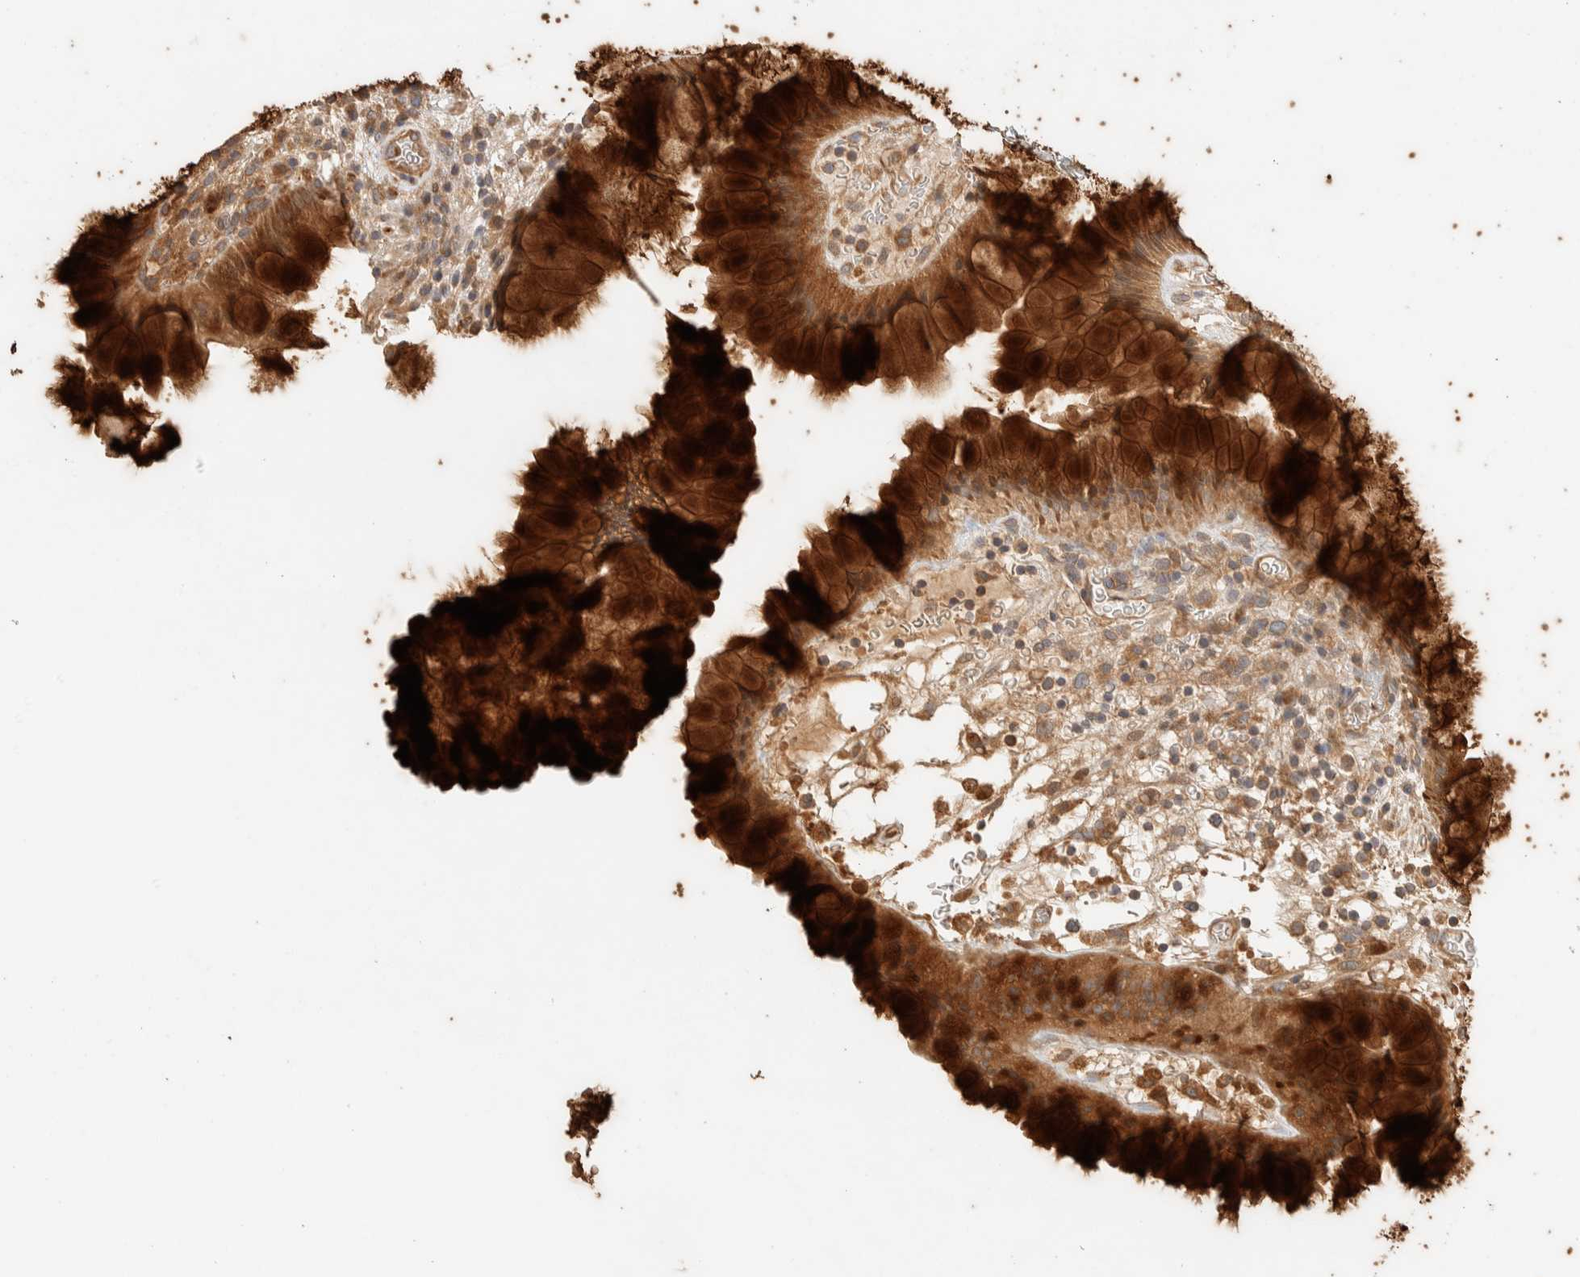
{"staining": {"intensity": "strong", "quantity": ">75%", "location": "cytoplasmic/membranous"}, "tissue": "rectum", "cell_type": "Glandular cells", "image_type": "normal", "snomed": [{"axis": "morphology", "description": "Normal tissue, NOS"}, {"axis": "topography", "description": "Rectum"}], "caption": "Immunohistochemical staining of unremarkable rectum shows high levels of strong cytoplasmic/membranous positivity in about >75% of glandular cells. (Brightfield microscopy of DAB IHC at high magnification).", "gene": "EXOC7", "patient": {"sex": "male", "age": 51}}